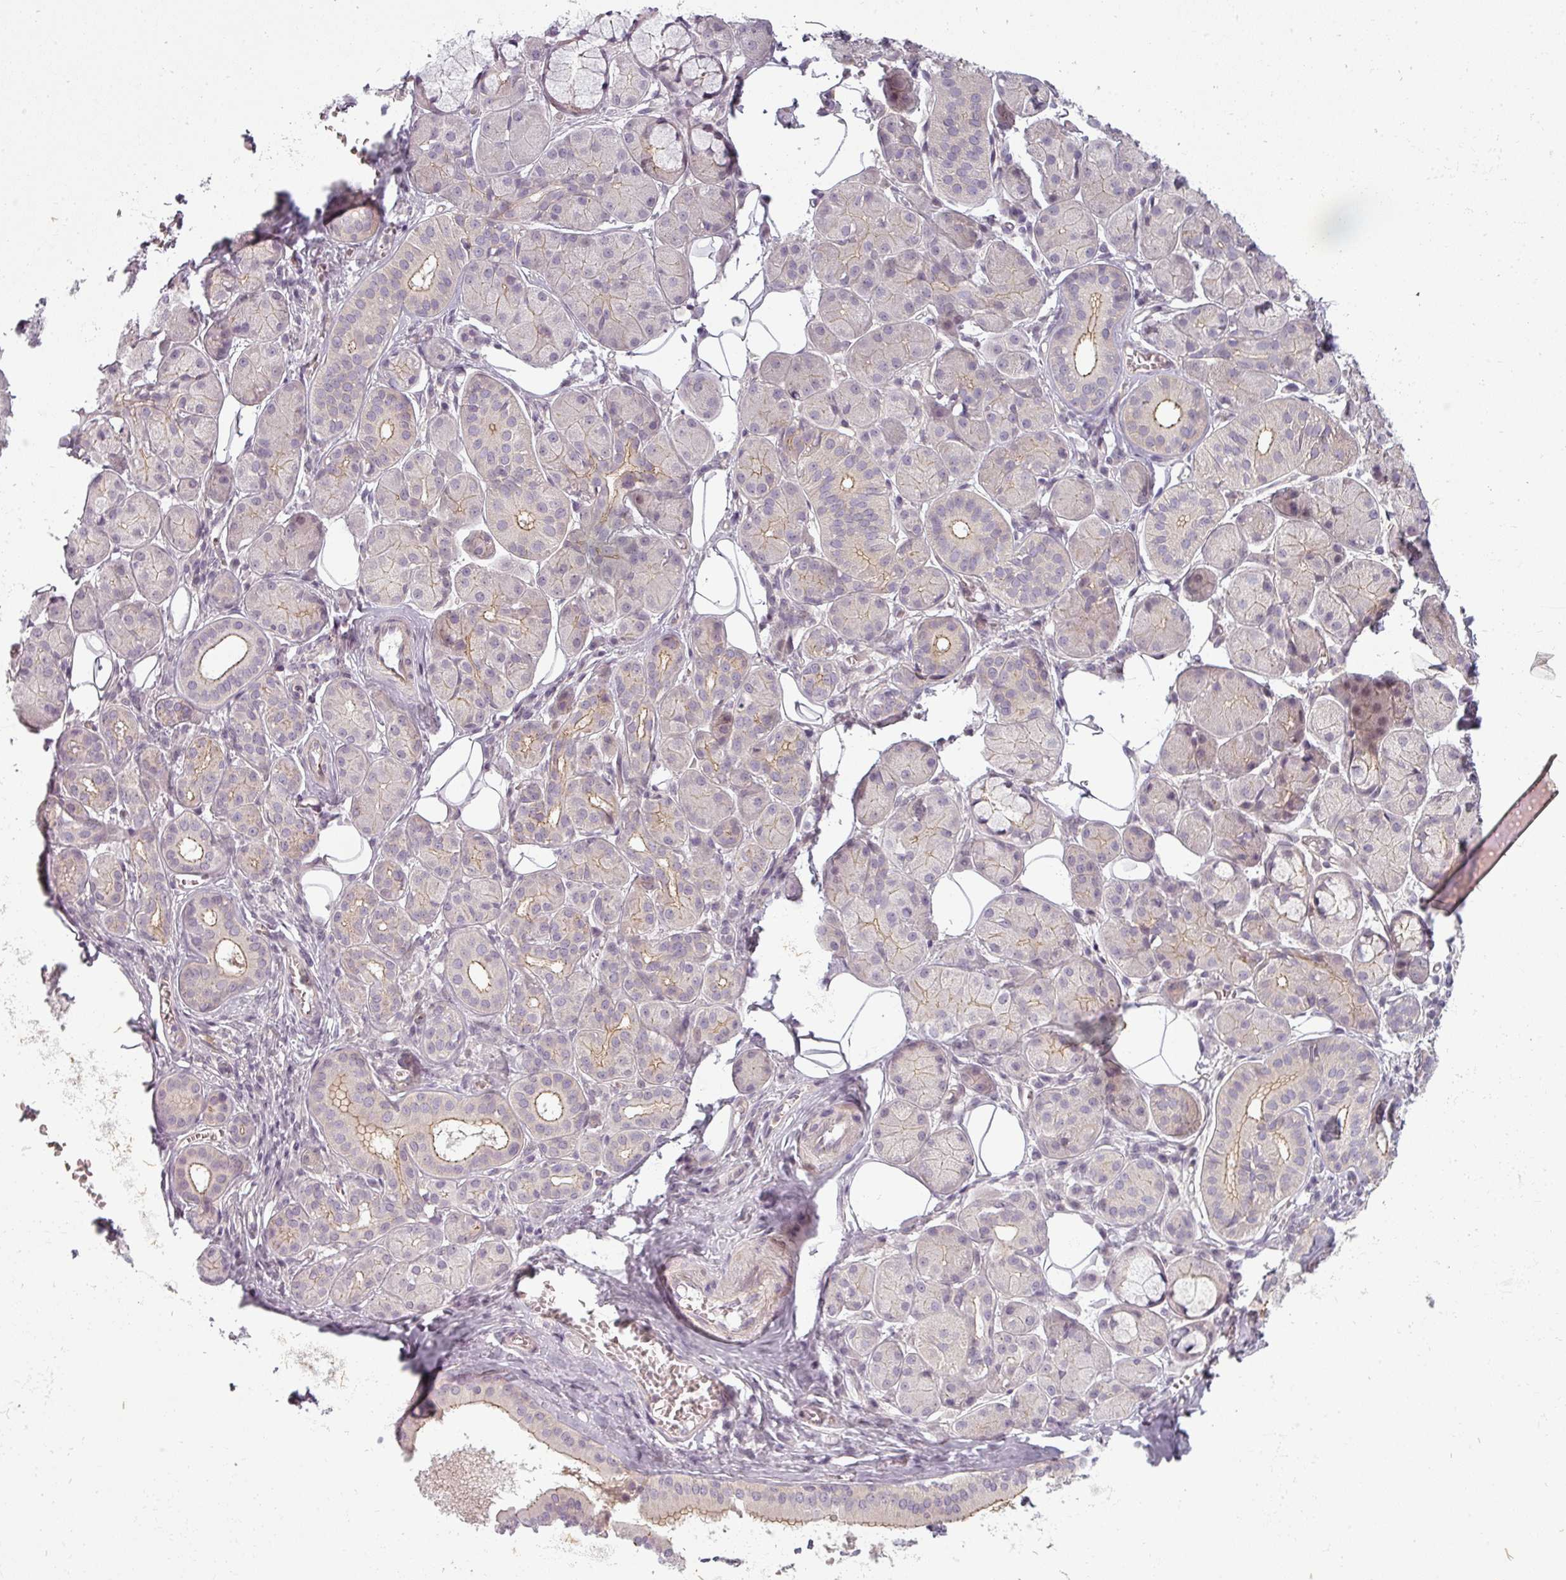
{"staining": {"intensity": "weak", "quantity": "25%-75%", "location": "cytoplasmic/membranous"}, "tissue": "salivary gland", "cell_type": "Glandular cells", "image_type": "normal", "snomed": [{"axis": "morphology", "description": "Squamous cell carcinoma, NOS"}, {"axis": "topography", "description": "Skin"}, {"axis": "topography", "description": "Head-Neck"}], "caption": "Human salivary gland stained with a brown dye demonstrates weak cytoplasmic/membranous positive staining in about 25%-75% of glandular cells.", "gene": "SLC16A9", "patient": {"sex": "male", "age": 80}}